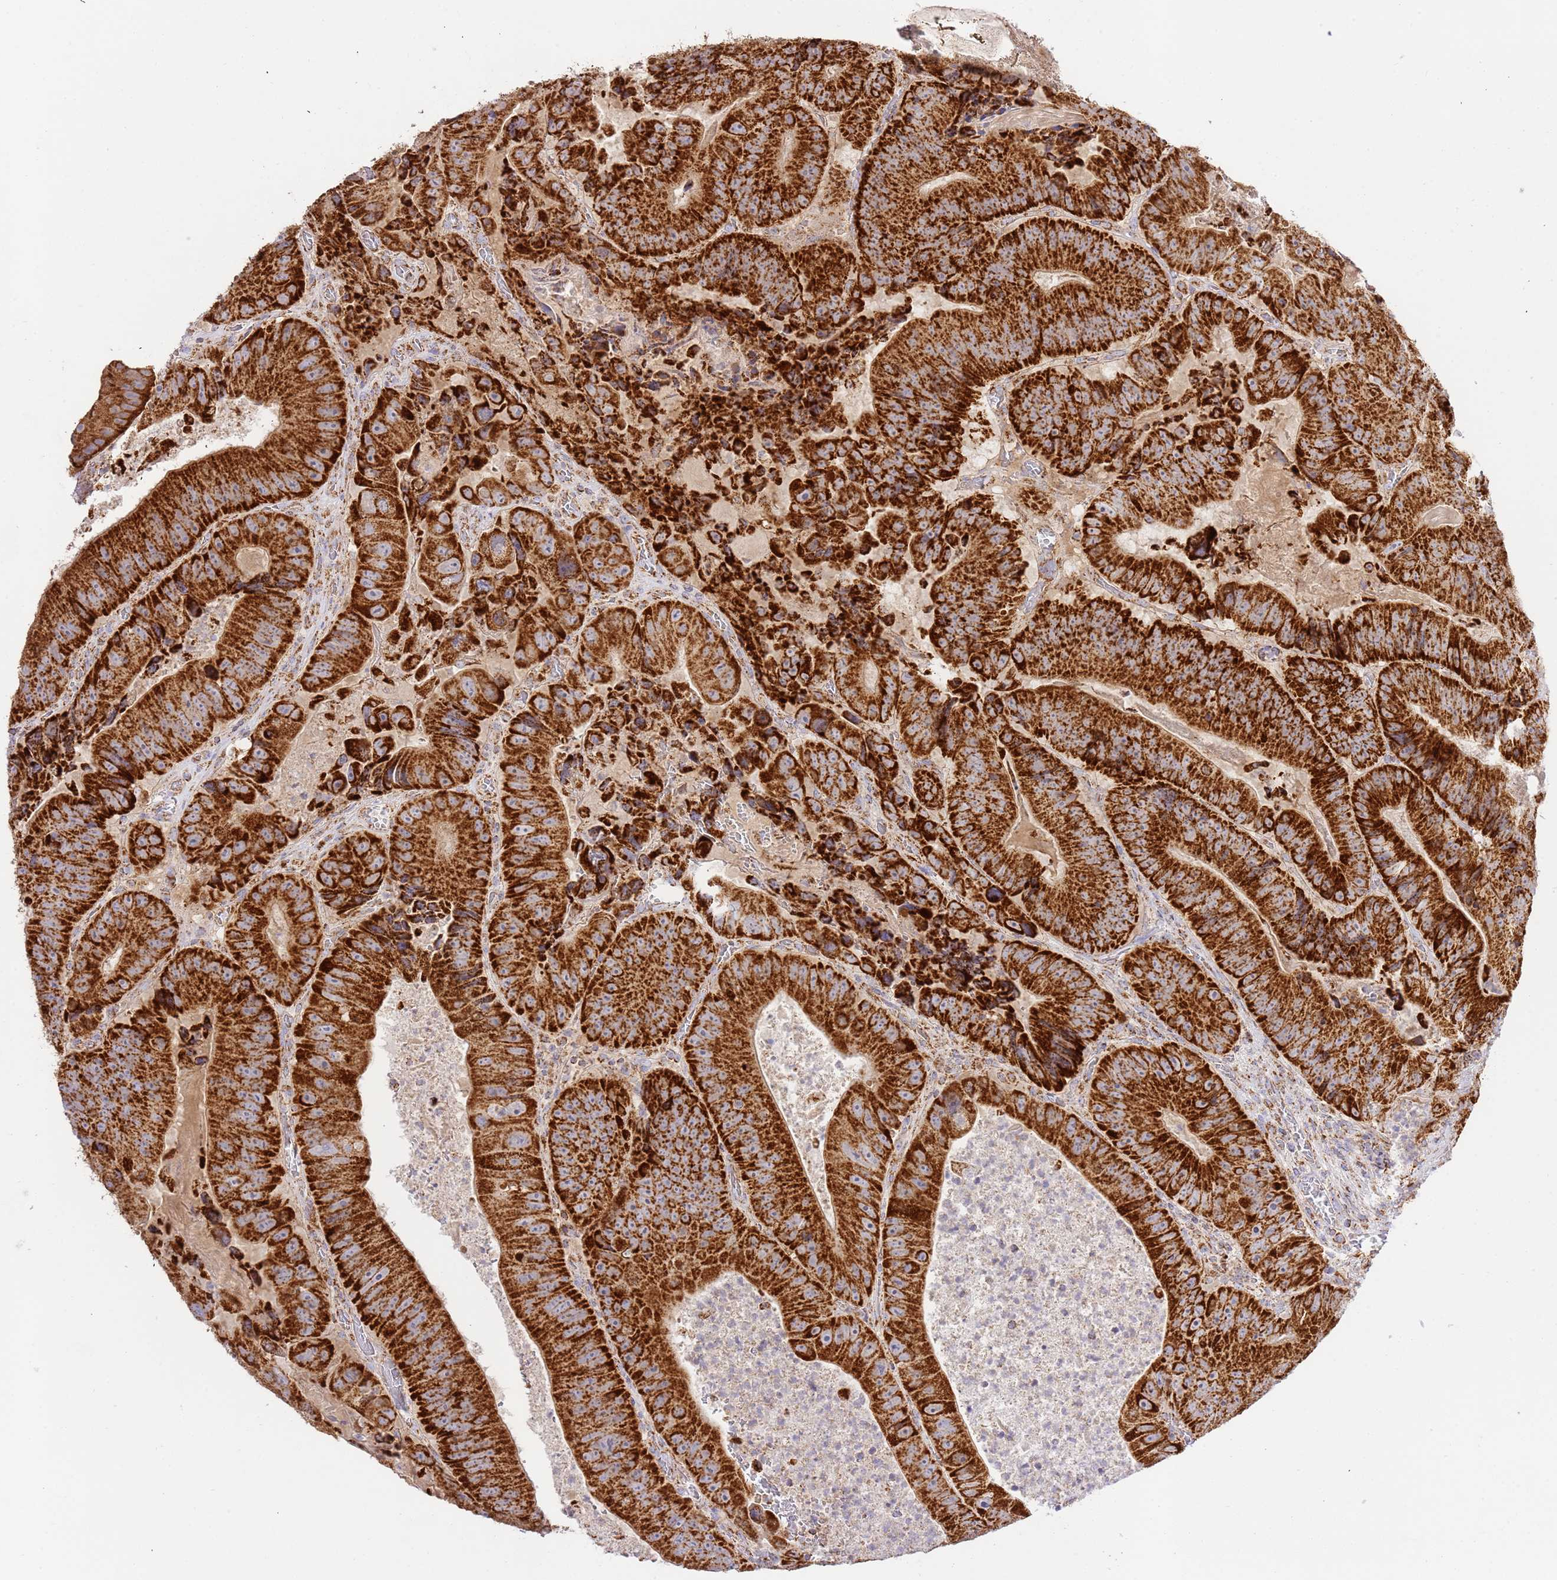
{"staining": {"intensity": "strong", "quantity": ">75%", "location": "cytoplasmic/membranous"}, "tissue": "colorectal cancer", "cell_type": "Tumor cells", "image_type": "cancer", "snomed": [{"axis": "morphology", "description": "Adenocarcinoma, NOS"}, {"axis": "topography", "description": "Colon"}], "caption": "A photomicrograph of human colorectal cancer stained for a protein demonstrates strong cytoplasmic/membranous brown staining in tumor cells. Nuclei are stained in blue.", "gene": "ZBTB39", "patient": {"sex": "female", "age": 86}}